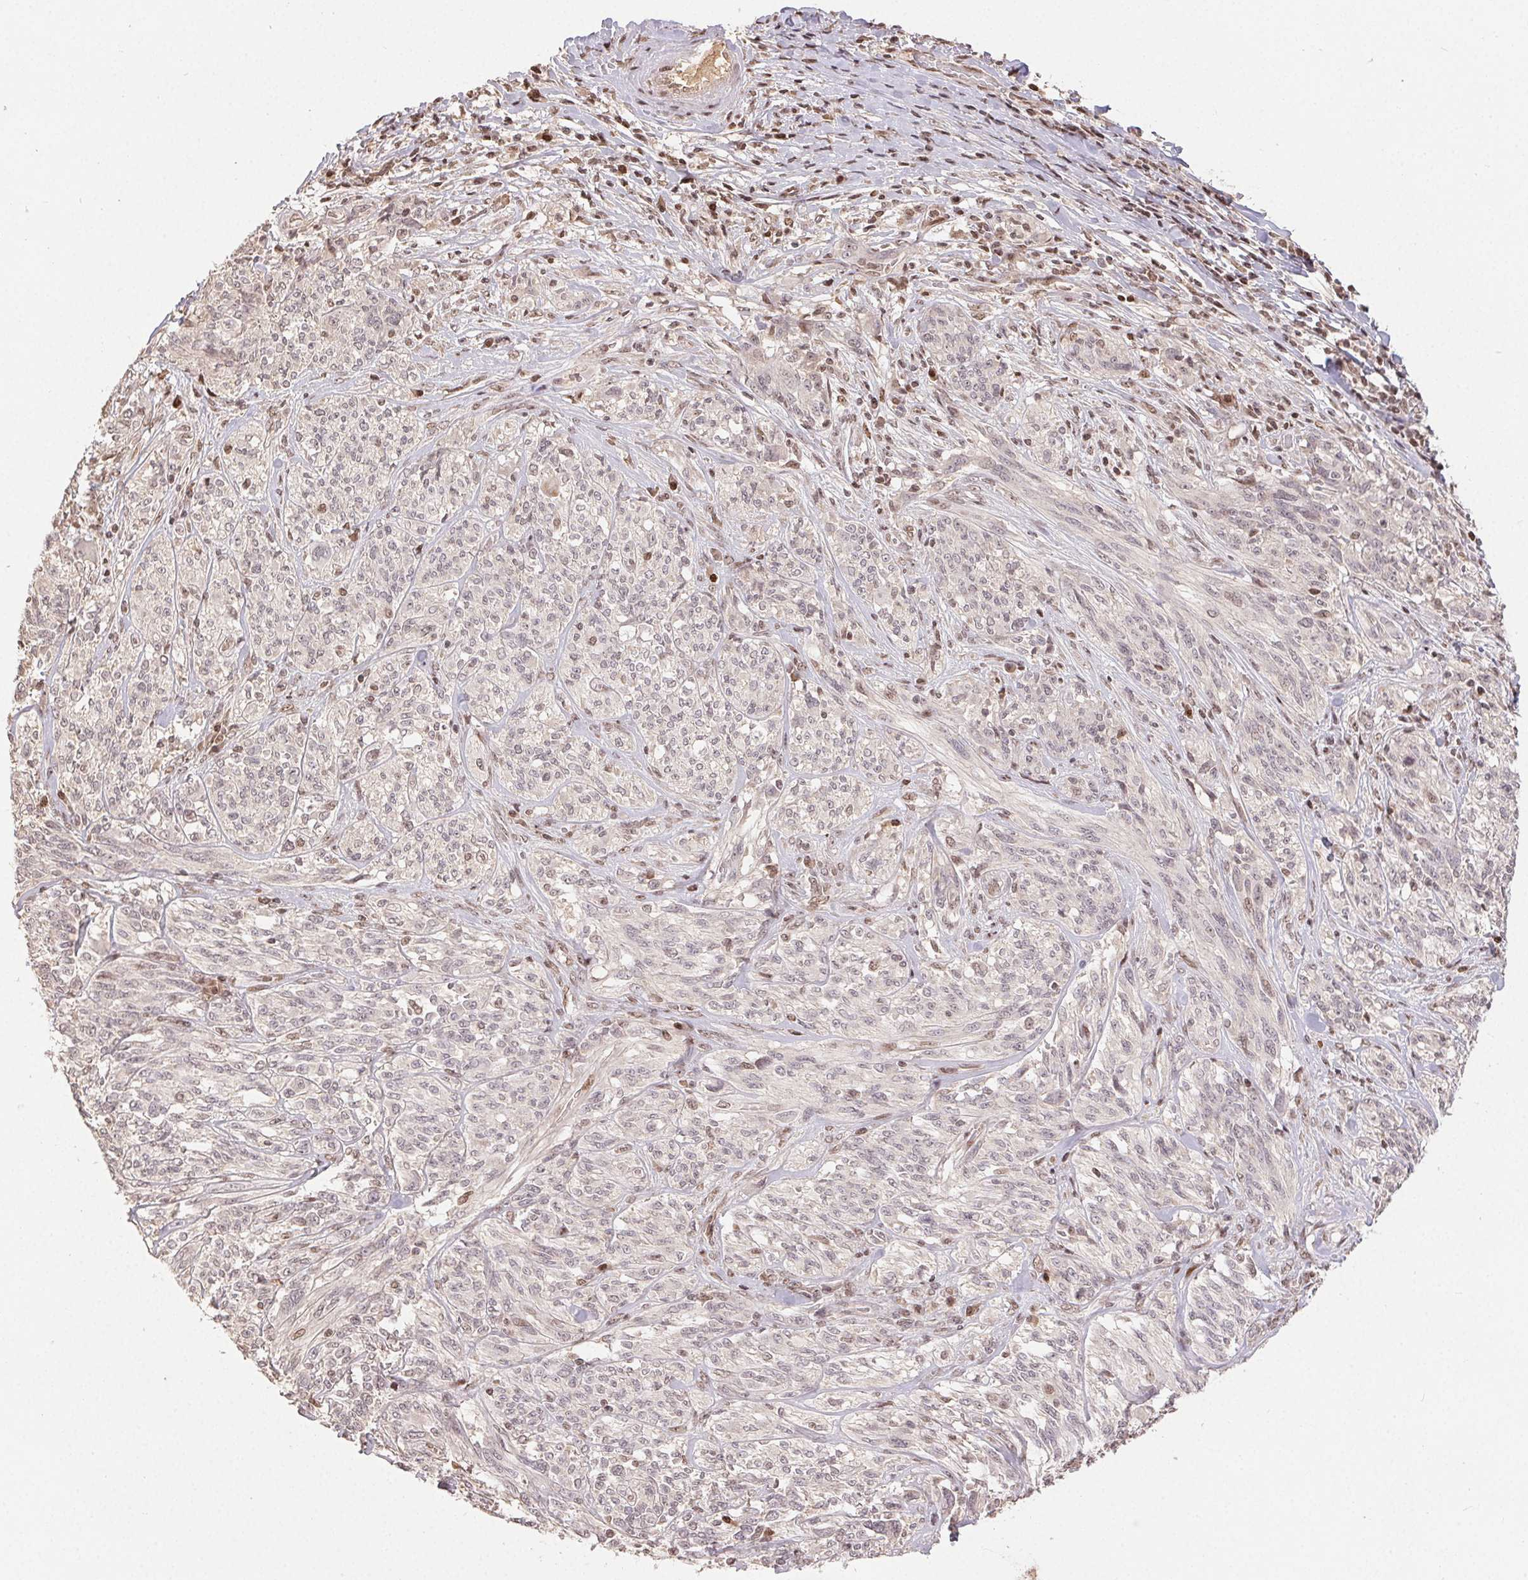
{"staining": {"intensity": "moderate", "quantity": "25%-75%", "location": "nuclear"}, "tissue": "melanoma", "cell_type": "Tumor cells", "image_type": "cancer", "snomed": [{"axis": "morphology", "description": "Malignant melanoma, NOS"}, {"axis": "topography", "description": "Skin"}], "caption": "Immunohistochemistry (DAB) staining of human melanoma shows moderate nuclear protein expression in about 25%-75% of tumor cells.", "gene": "MAPKAPK2", "patient": {"sex": "female", "age": 91}}